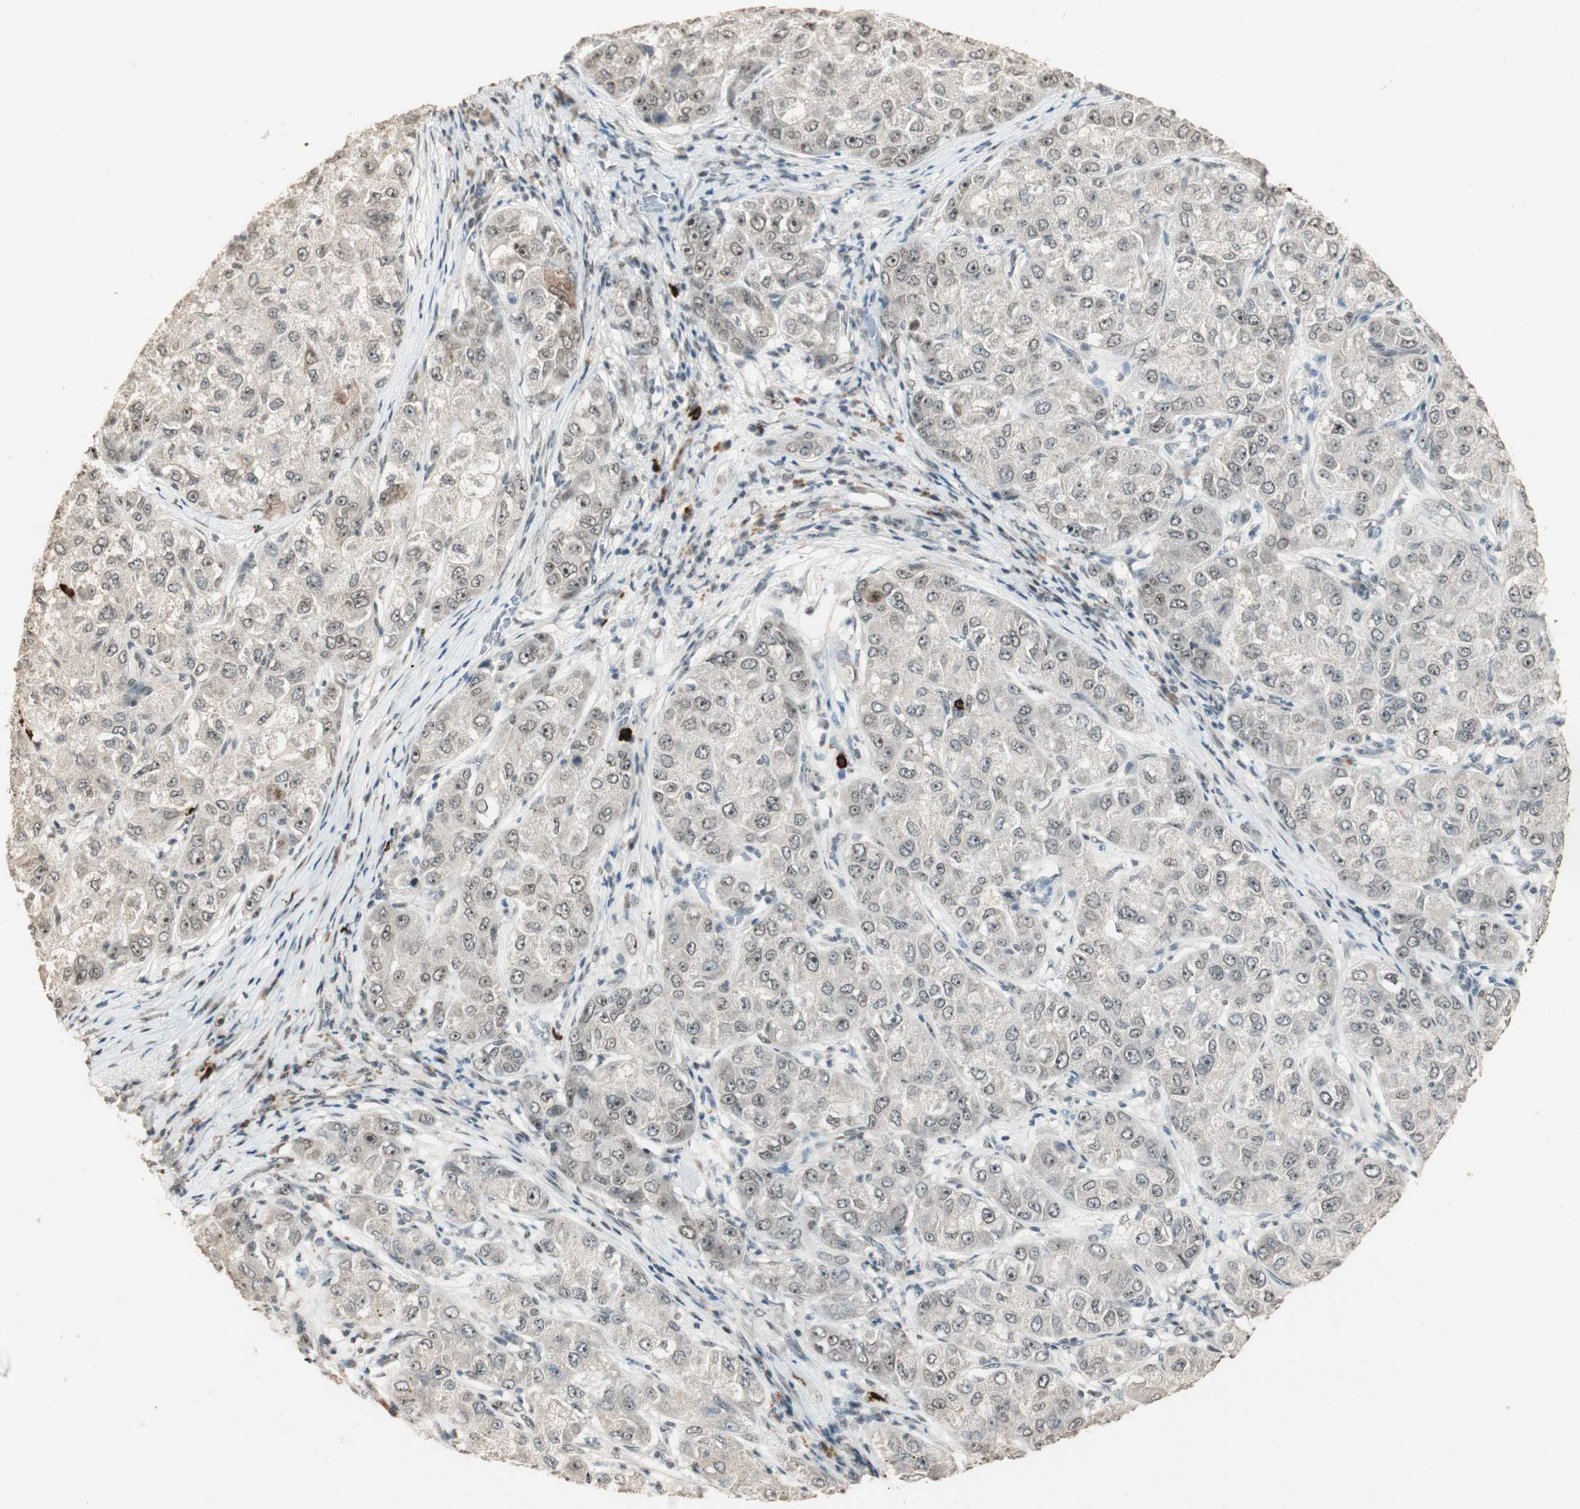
{"staining": {"intensity": "weak", "quantity": "25%-75%", "location": "nuclear"}, "tissue": "liver cancer", "cell_type": "Tumor cells", "image_type": "cancer", "snomed": [{"axis": "morphology", "description": "Carcinoma, Hepatocellular, NOS"}, {"axis": "topography", "description": "Liver"}], "caption": "Immunohistochemistry (IHC) staining of liver cancer, which displays low levels of weak nuclear expression in about 25%-75% of tumor cells indicating weak nuclear protein positivity. The staining was performed using DAB (brown) for protein detection and nuclei were counterstained in hematoxylin (blue).", "gene": "ETV4", "patient": {"sex": "male", "age": 80}}